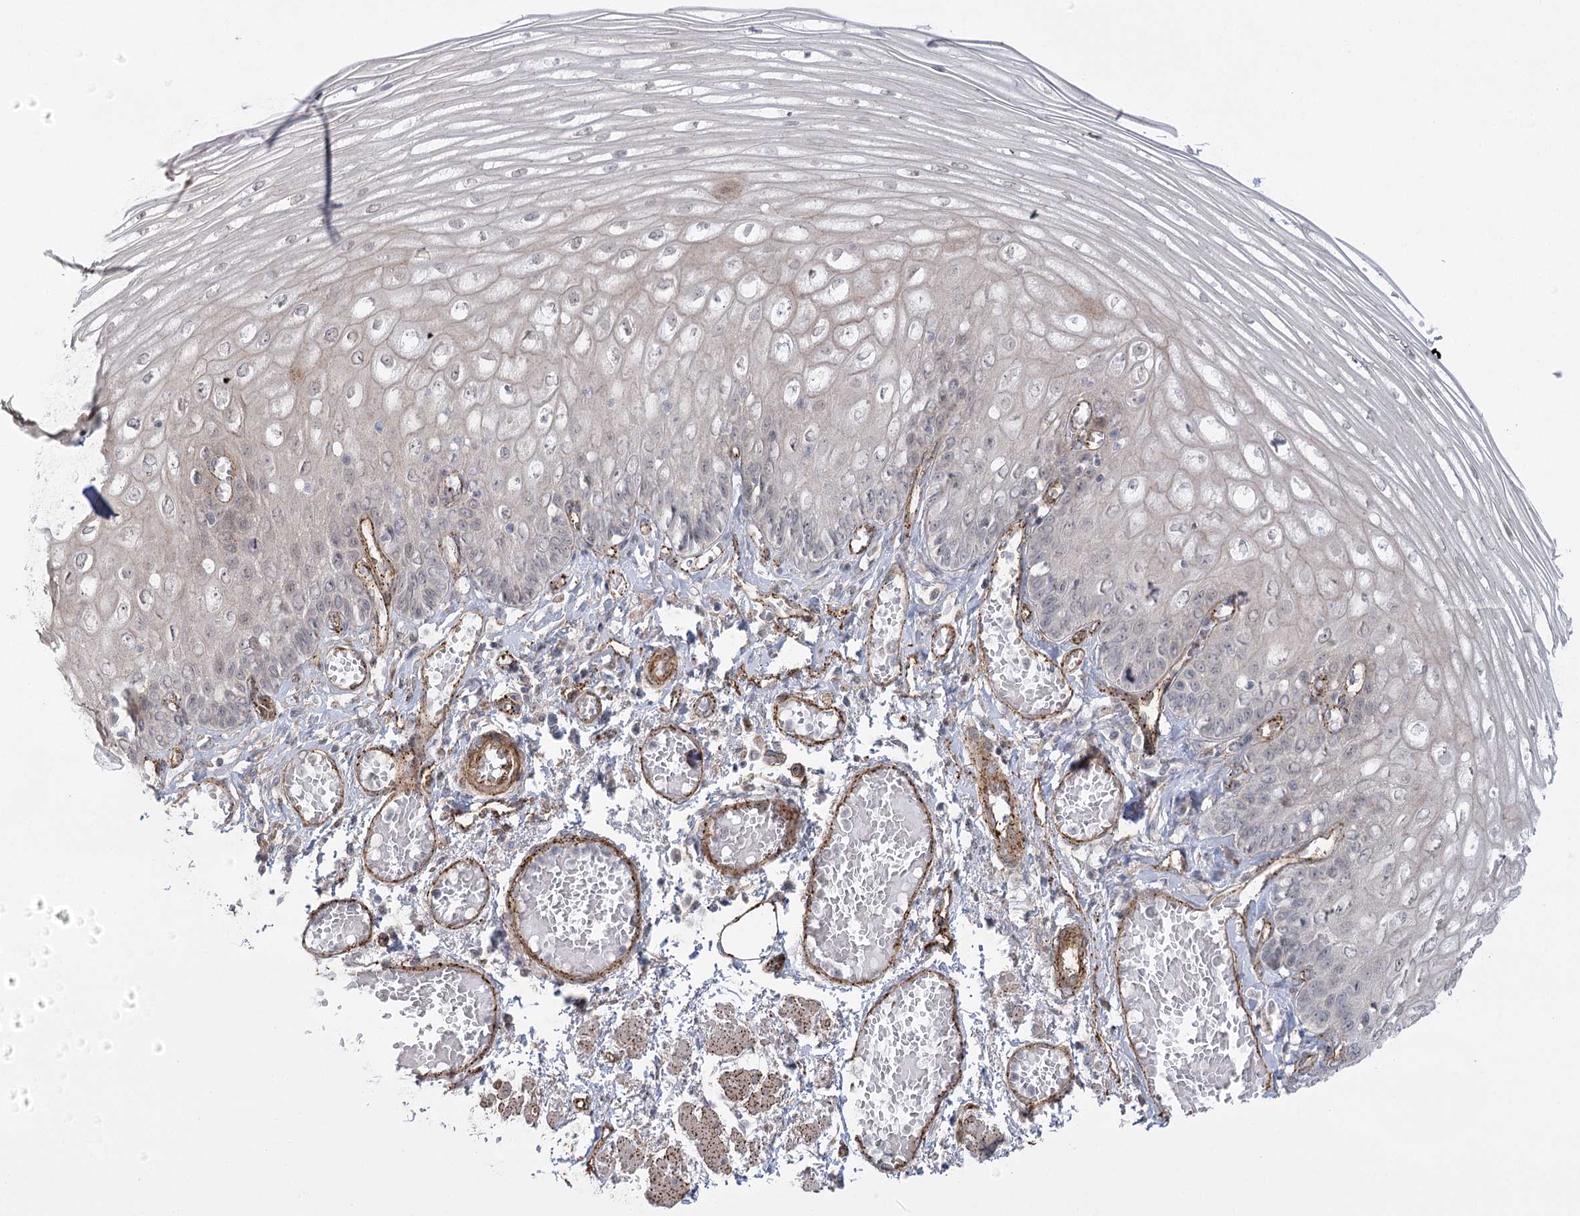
{"staining": {"intensity": "weak", "quantity": "<25%", "location": "cytoplasmic/membranous,nuclear"}, "tissue": "esophagus", "cell_type": "Squamous epithelial cells", "image_type": "normal", "snomed": [{"axis": "morphology", "description": "Normal tissue, NOS"}, {"axis": "topography", "description": "Esophagus"}], "caption": "Immunohistochemistry histopathology image of normal esophagus: human esophagus stained with DAB reveals no significant protein positivity in squamous epithelial cells.", "gene": "AMTN", "patient": {"sex": "male", "age": 81}}